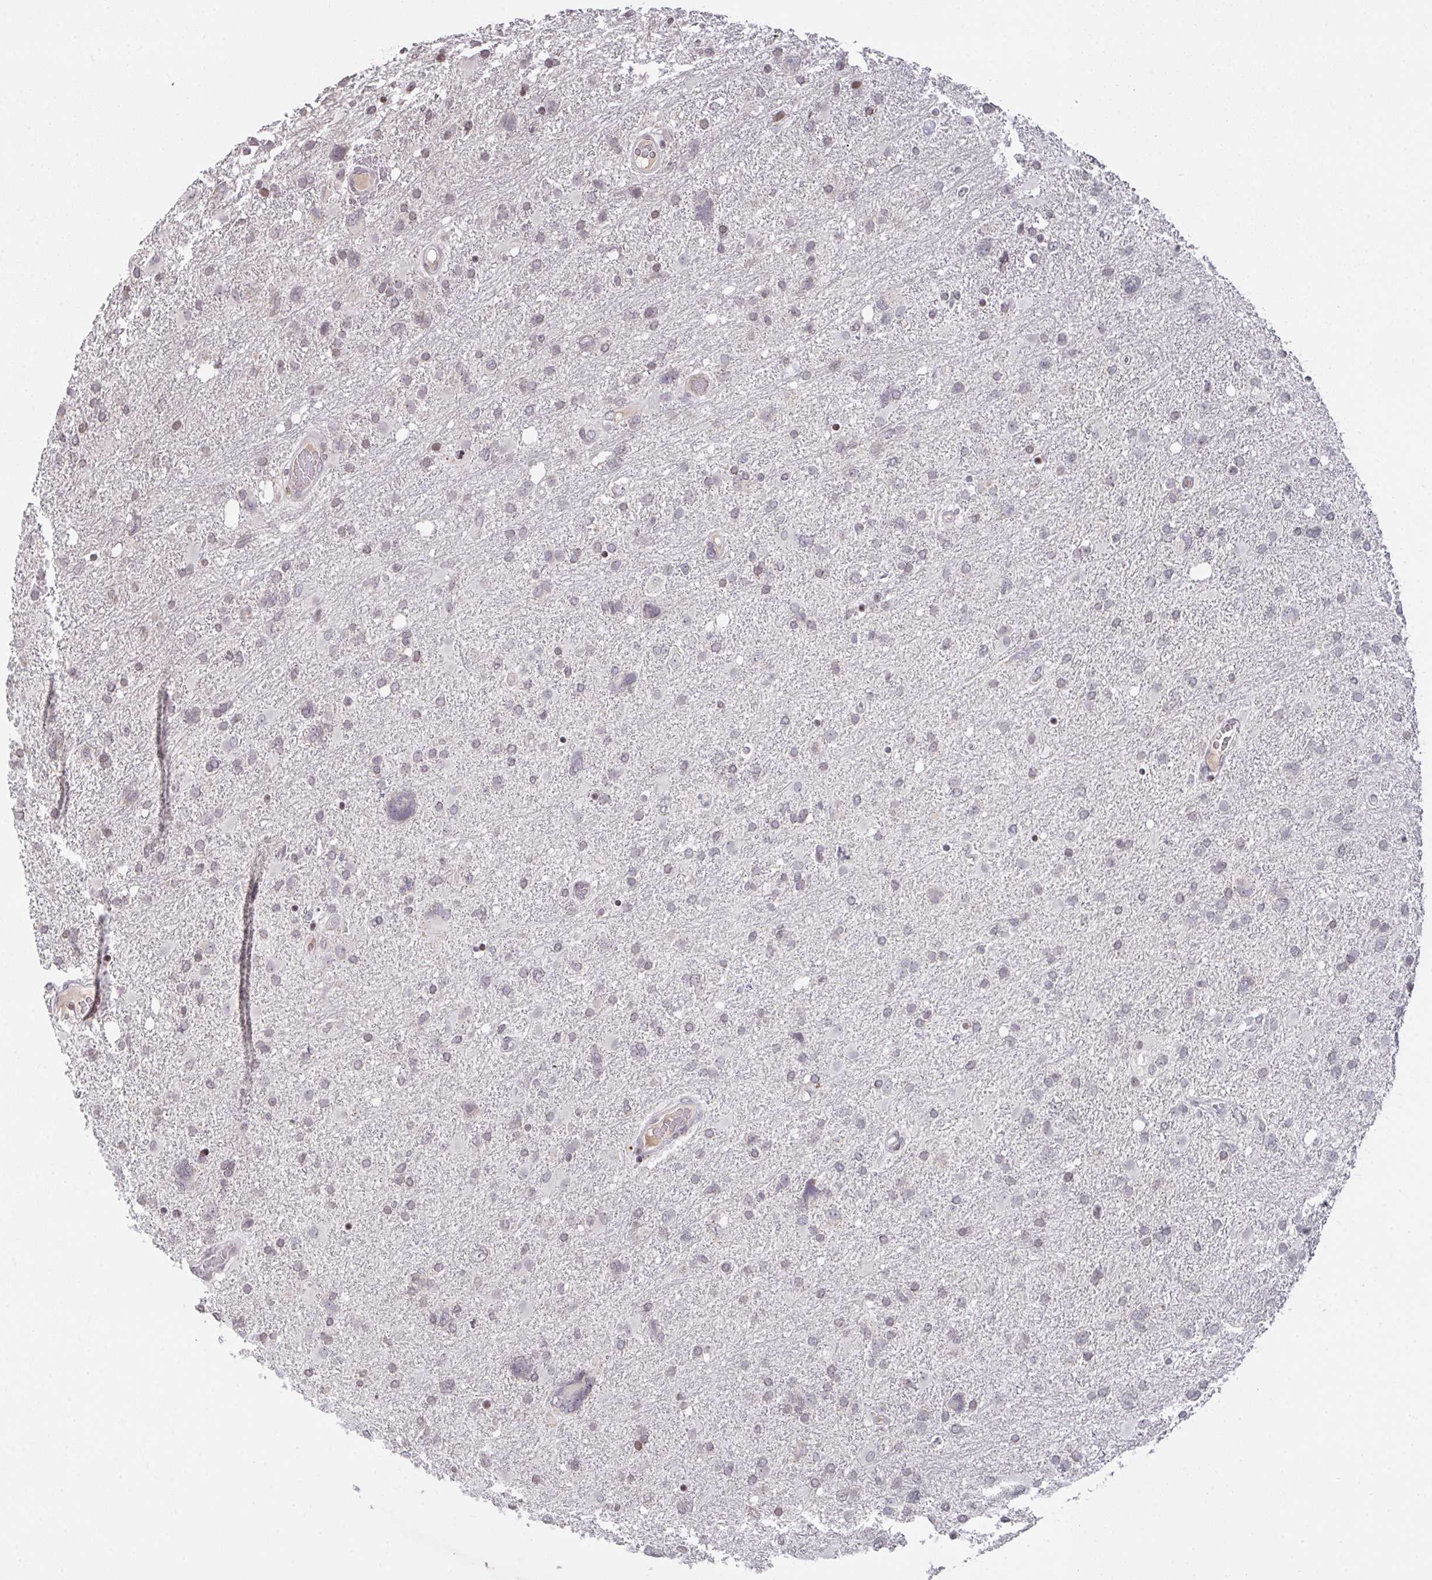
{"staining": {"intensity": "moderate", "quantity": "<25%", "location": "nuclear"}, "tissue": "glioma", "cell_type": "Tumor cells", "image_type": "cancer", "snomed": [{"axis": "morphology", "description": "Glioma, malignant, High grade"}, {"axis": "topography", "description": "Brain"}], "caption": "This histopathology image demonstrates immunohistochemistry staining of human glioma, with low moderate nuclear staining in about <25% of tumor cells.", "gene": "PCDHB8", "patient": {"sex": "male", "age": 61}}